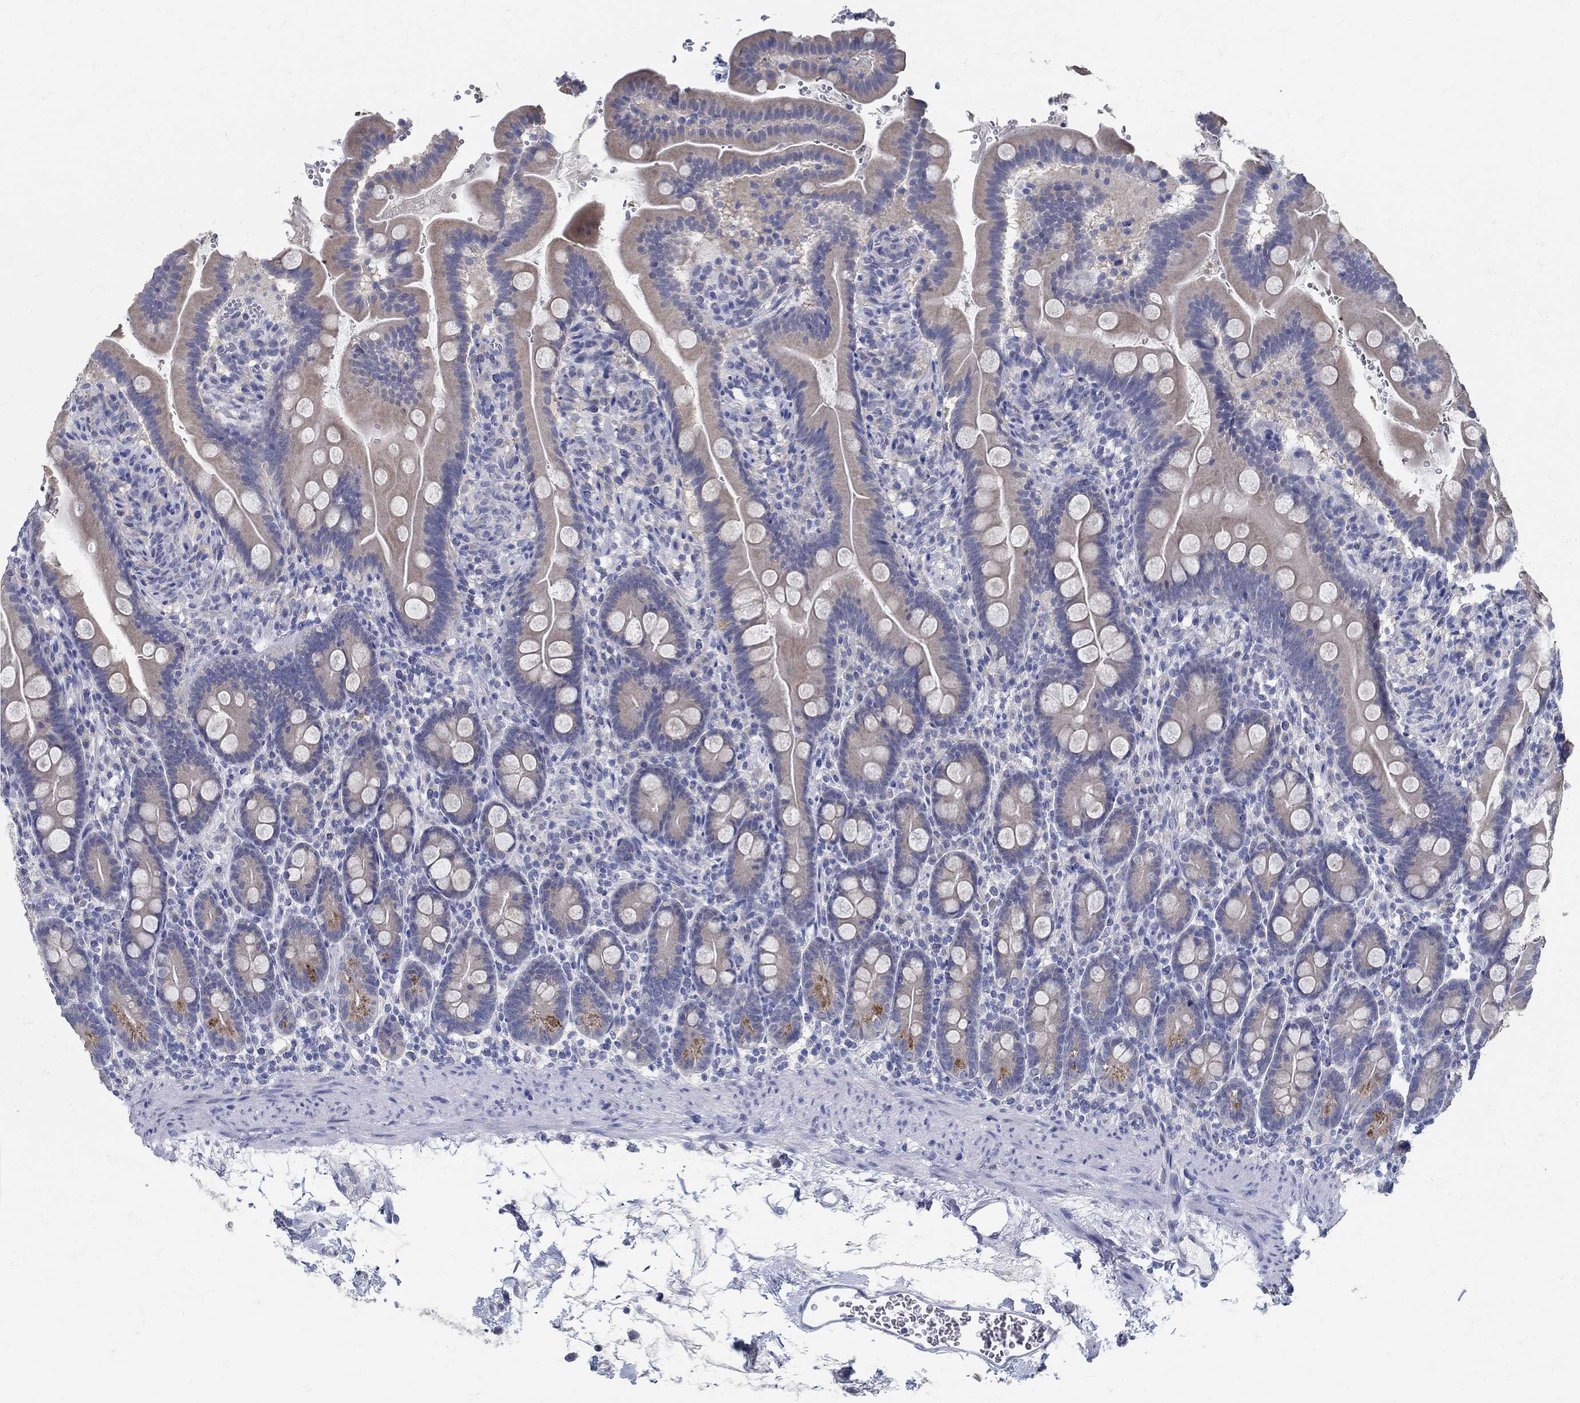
{"staining": {"intensity": "strong", "quantity": "<25%", "location": "cytoplasmic/membranous"}, "tissue": "small intestine", "cell_type": "Glandular cells", "image_type": "normal", "snomed": [{"axis": "morphology", "description": "Normal tissue, NOS"}, {"axis": "topography", "description": "Small intestine"}], "caption": "Immunohistochemical staining of benign human small intestine exhibits strong cytoplasmic/membranous protein expression in approximately <25% of glandular cells. The staining is performed using DAB (3,3'-diaminobenzidine) brown chromogen to label protein expression. The nuclei are counter-stained blue using hematoxylin.", "gene": "ZFAND4", "patient": {"sex": "female", "age": 44}}